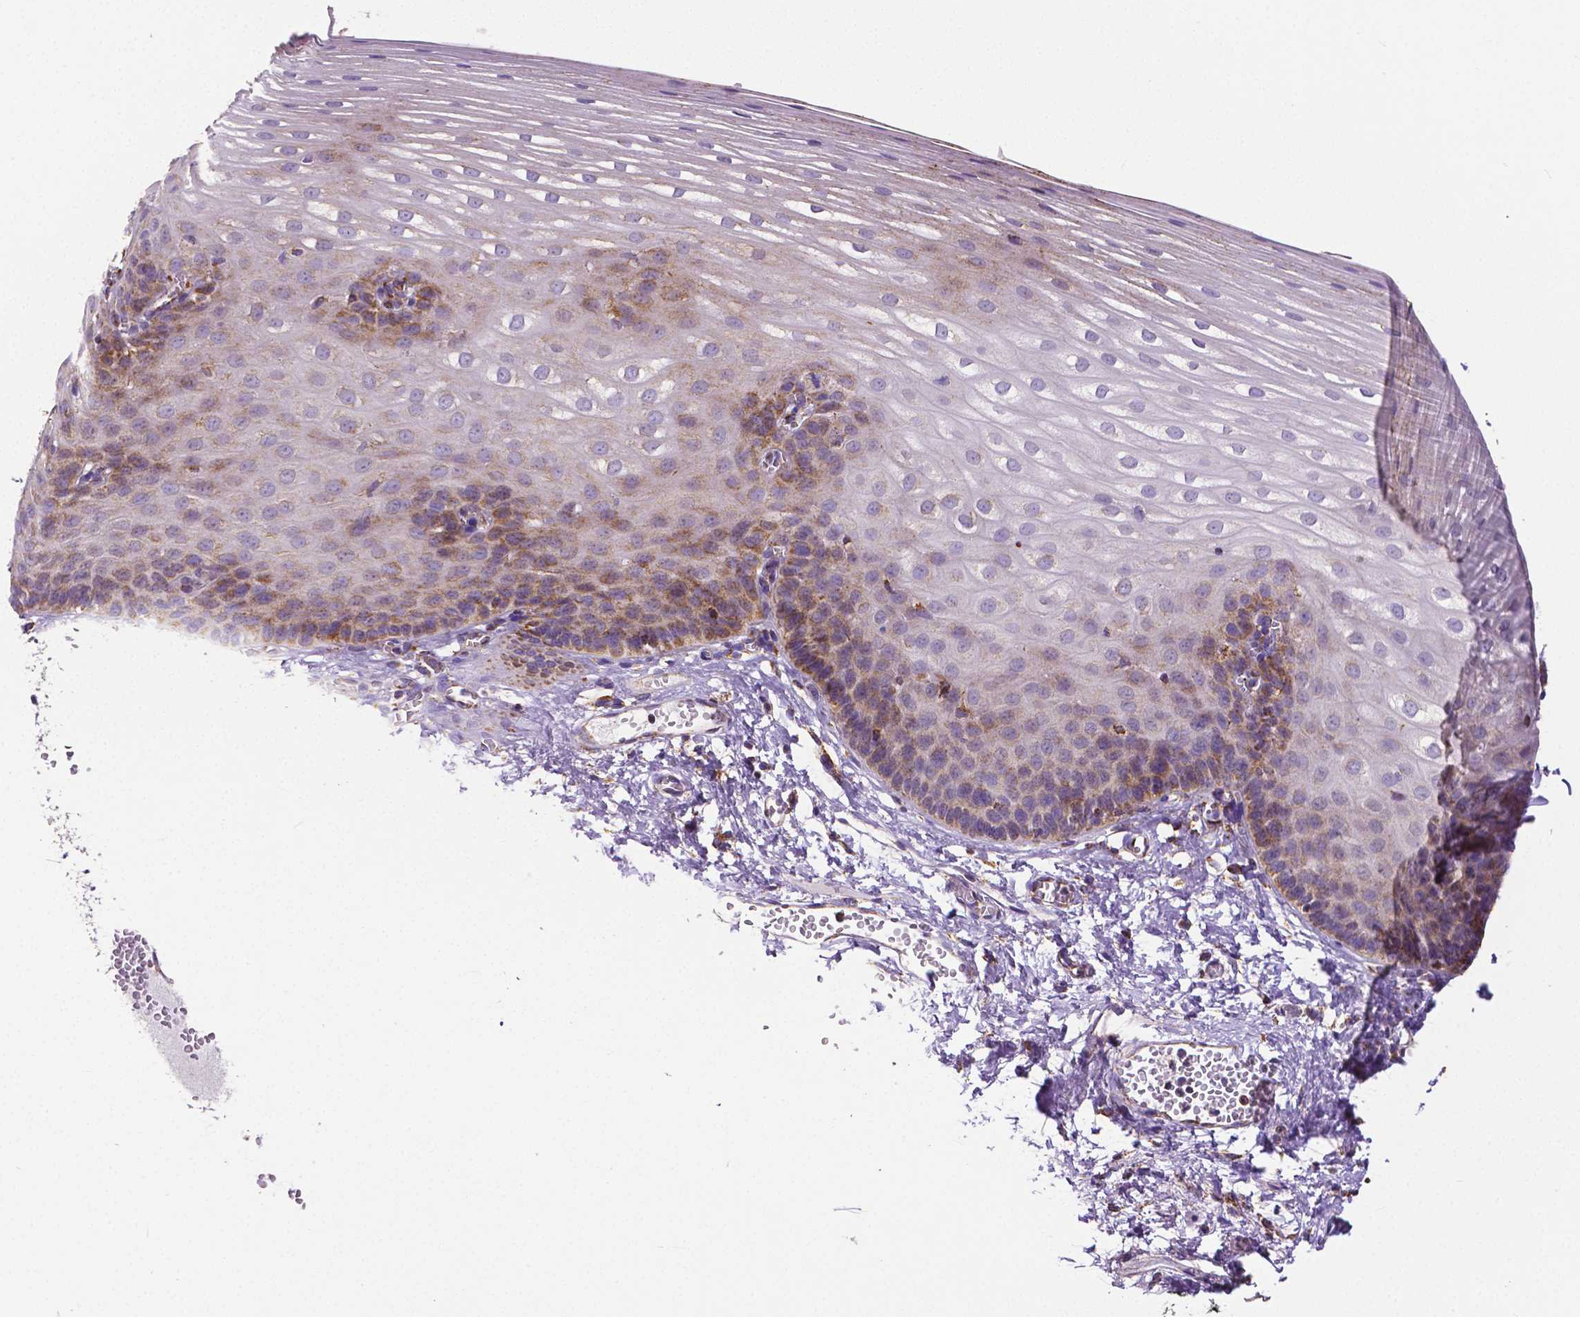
{"staining": {"intensity": "strong", "quantity": "25%-75%", "location": "cytoplasmic/membranous"}, "tissue": "esophagus", "cell_type": "Squamous epithelial cells", "image_type": "normal", "snomed": [{"axis": "morphology", "description": "Normal tissue, NOS"}, {"axis": "topography", "description": "Esophagus"}], "caption": "A brown stain labels strong cytoplasmic/membranous staining of a protein in squamous epithelial cells of unremarkable esophagus. (DAB (3,3'-diaminobenzidine) IHC with brightfield microscopy, high magnification).", "gene": "MACC1", "patient": {"sex": "male", "age": 62}}